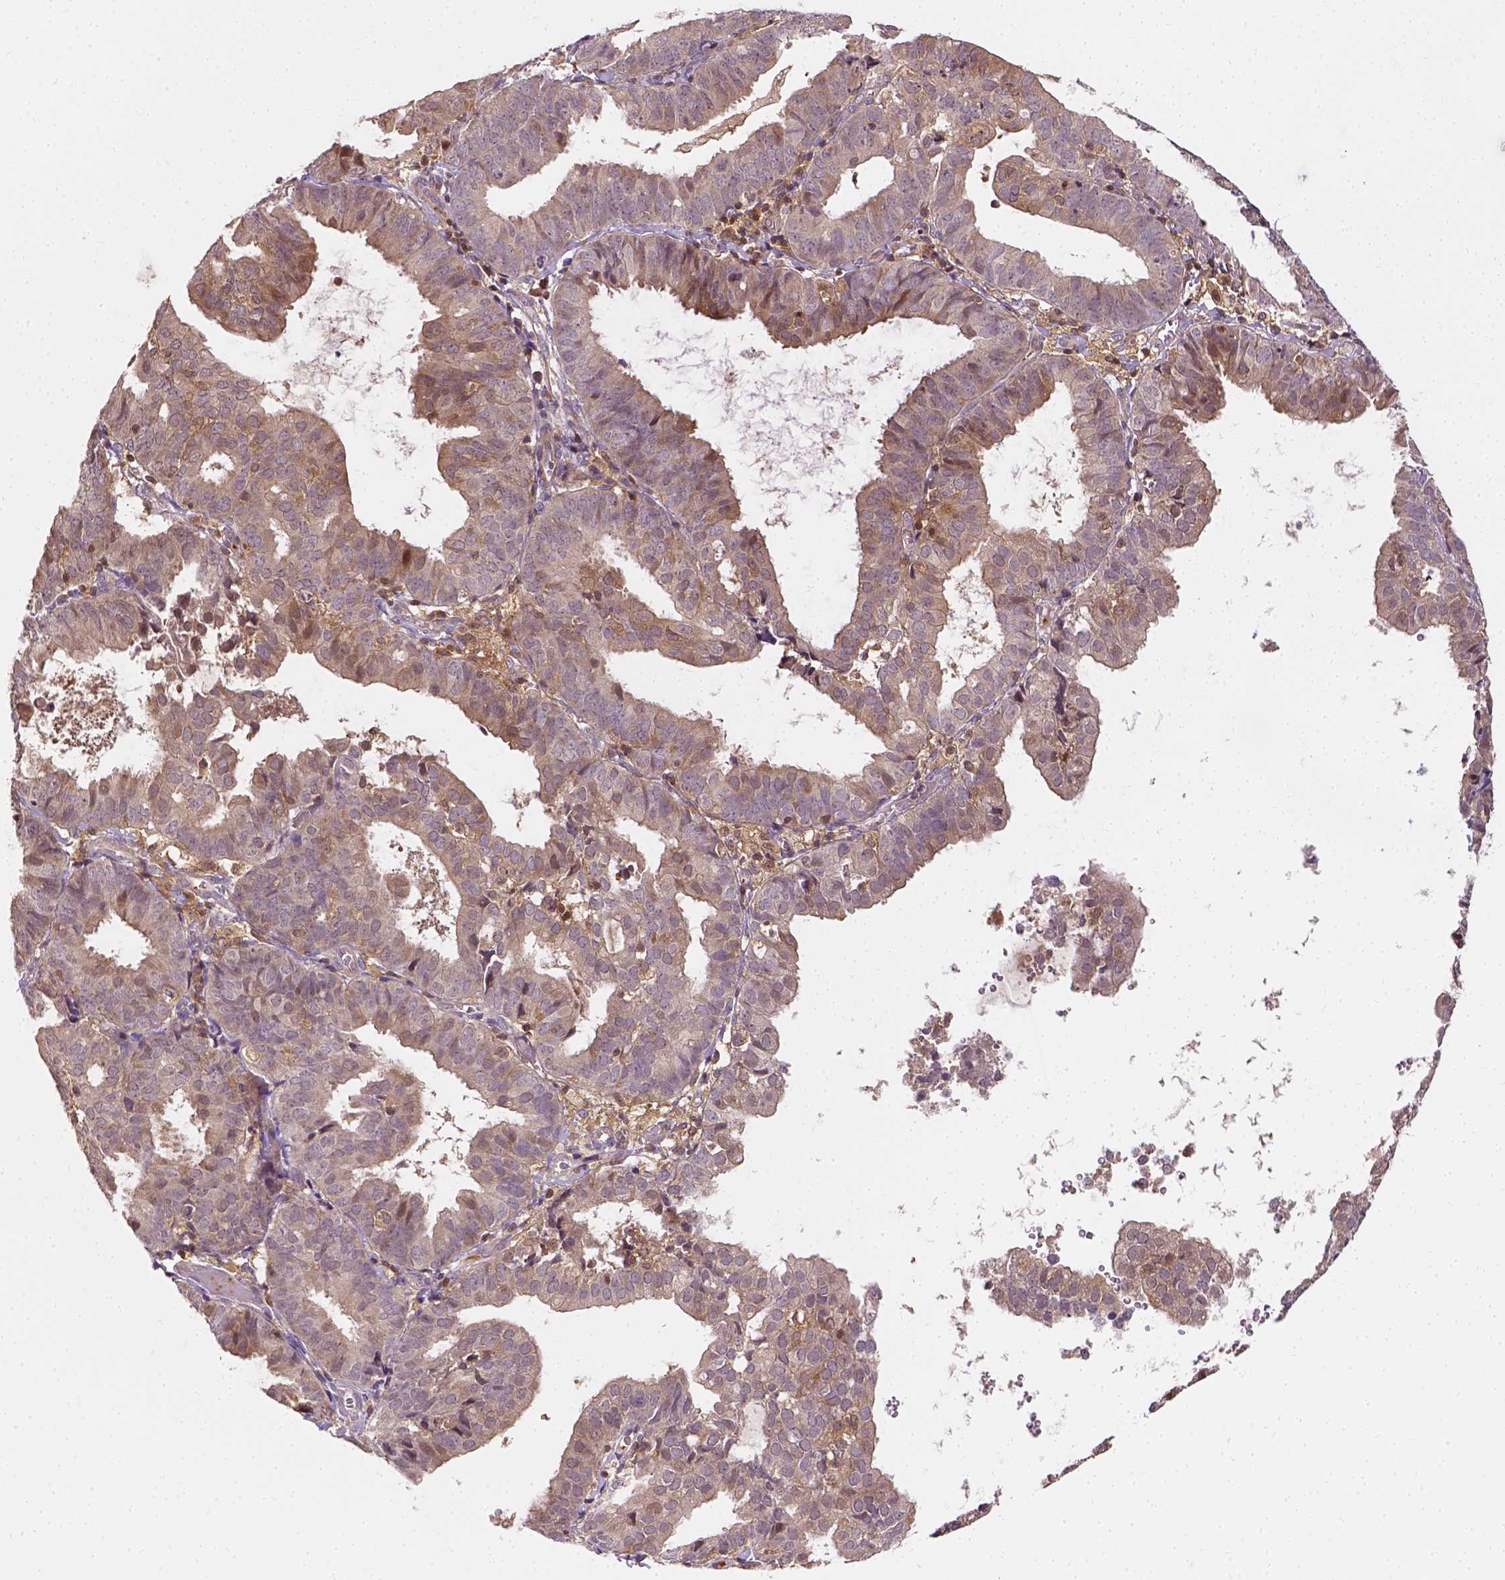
{"staining": {"intensity": "weak", "quantity": ">75%", "location": "cytoplasmic/membranous"}, "tissue": "endometrial cancer", "cell_type": "Tumor cells", "image_type": "cancer", "snomed": [{"axis": "morphology", "description": "Adenocarcinoma, NOS"}, {"axis": "topography", "description": "Endometrium"}], "caption": "DAB (3,3'-diaminobenzidine) immunohistochemical staining of human endometrial cancer reveals weak cytoplasmic/membranous protein expression in approximately >75% of tumor cells. The protein of interest is stained brown, and the nuclei are stained in blue (DAB IHC with brightfield microscopy, high magnification).", "gene": "MATK", "patient": {"sex": "female", "age": 80}}